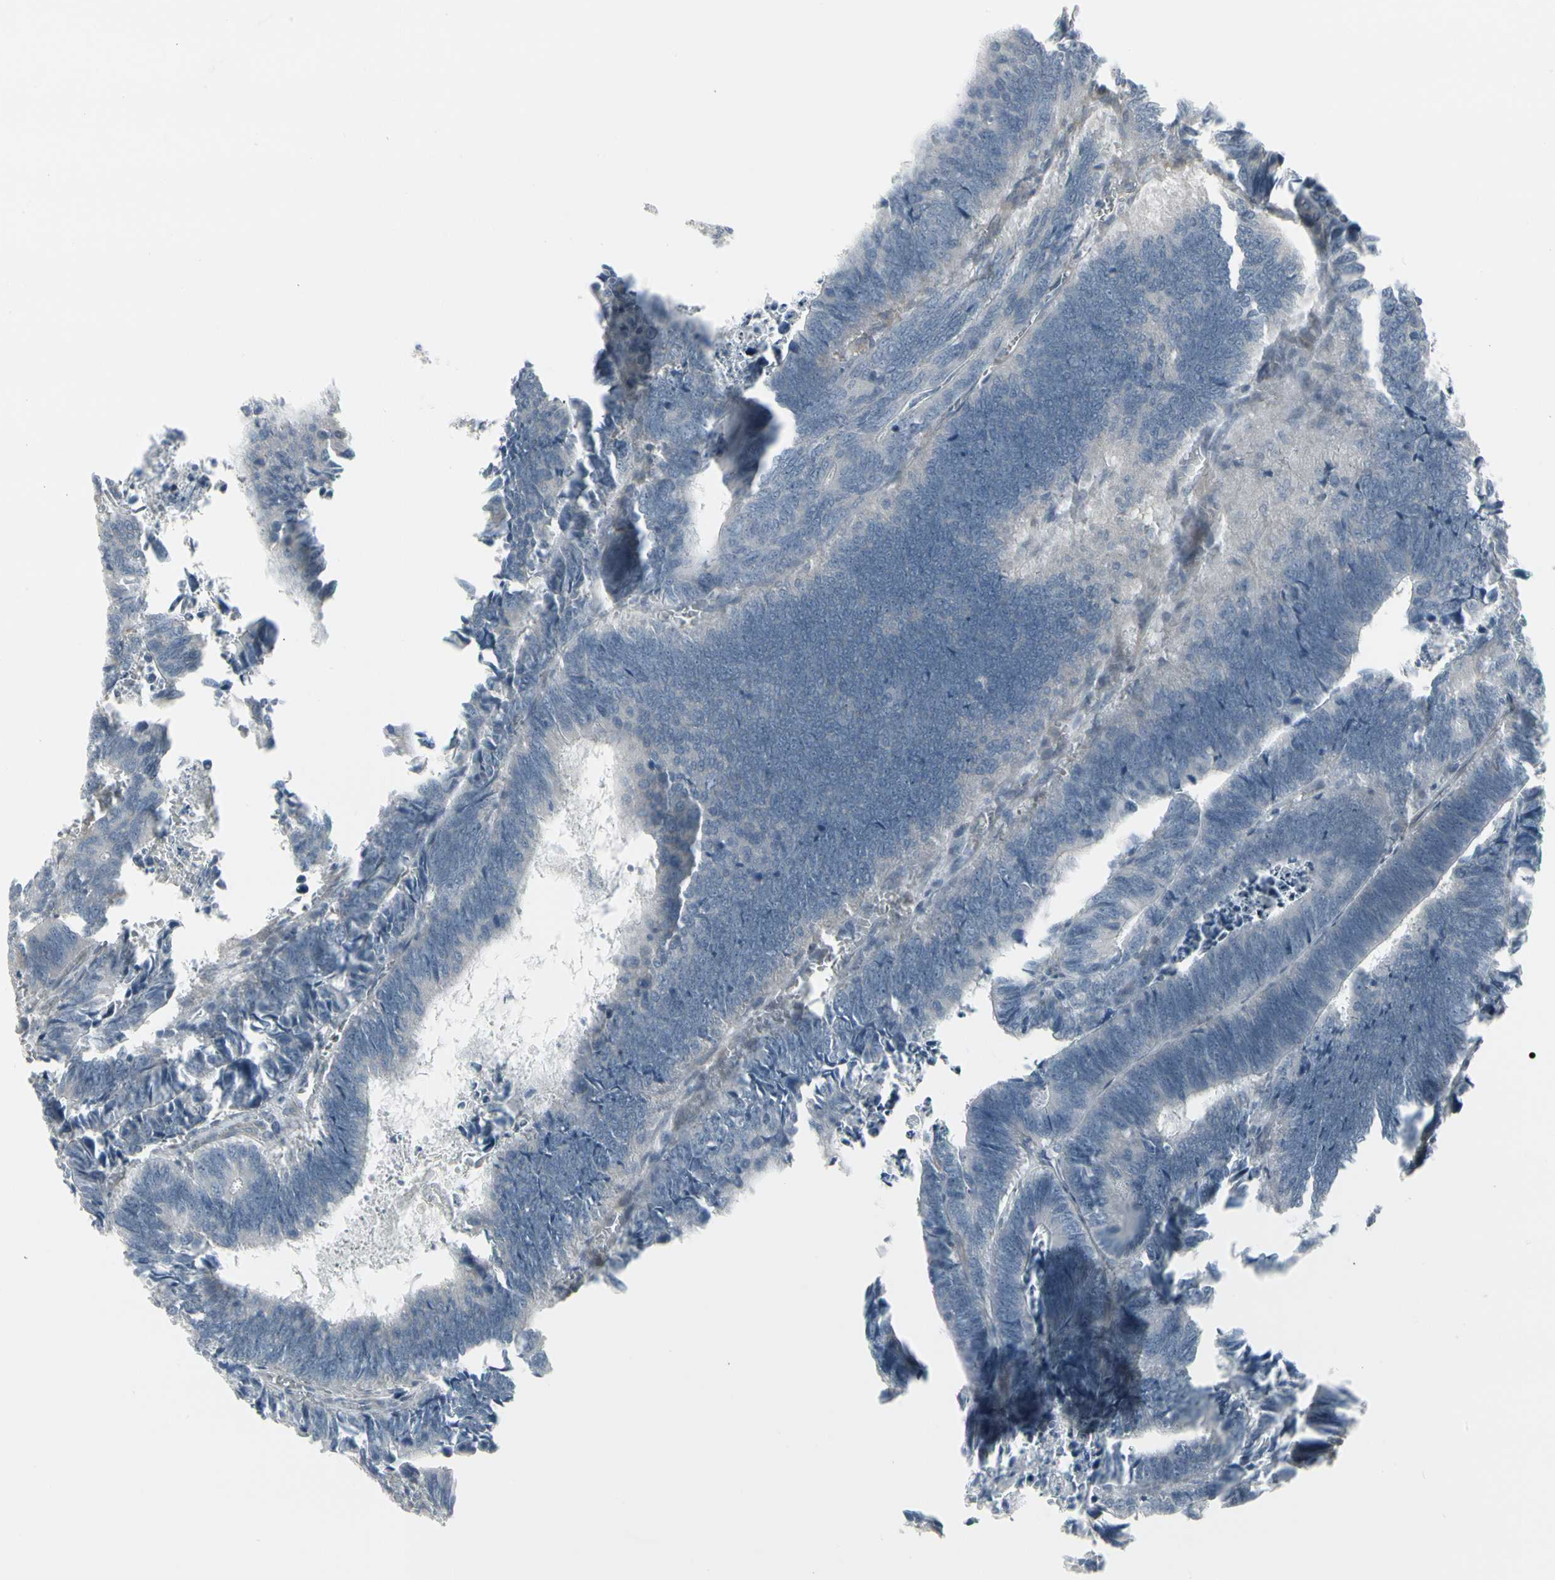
{"staining": {"intensity": "negative", "quantity": "none", "location": "none"}, "tissue": "colorectal cancer", "cell_type": "Tumor cells", "image_type": "cancer", "snomed": [{"axis": "morphology", "description": "Adenocarcinoma, NOS"}, {"axis": "topography", "description": "Colon"}], "caption": "This micrograph is of colorectal adenocarcinoma stained with immunohistochemistry to label a protein in brown with the nuclei are counter-stained blue. There is no expression in tumor cells.", "gene": "IGFBP6", "patient": {"sex": "male", "age": 72}}